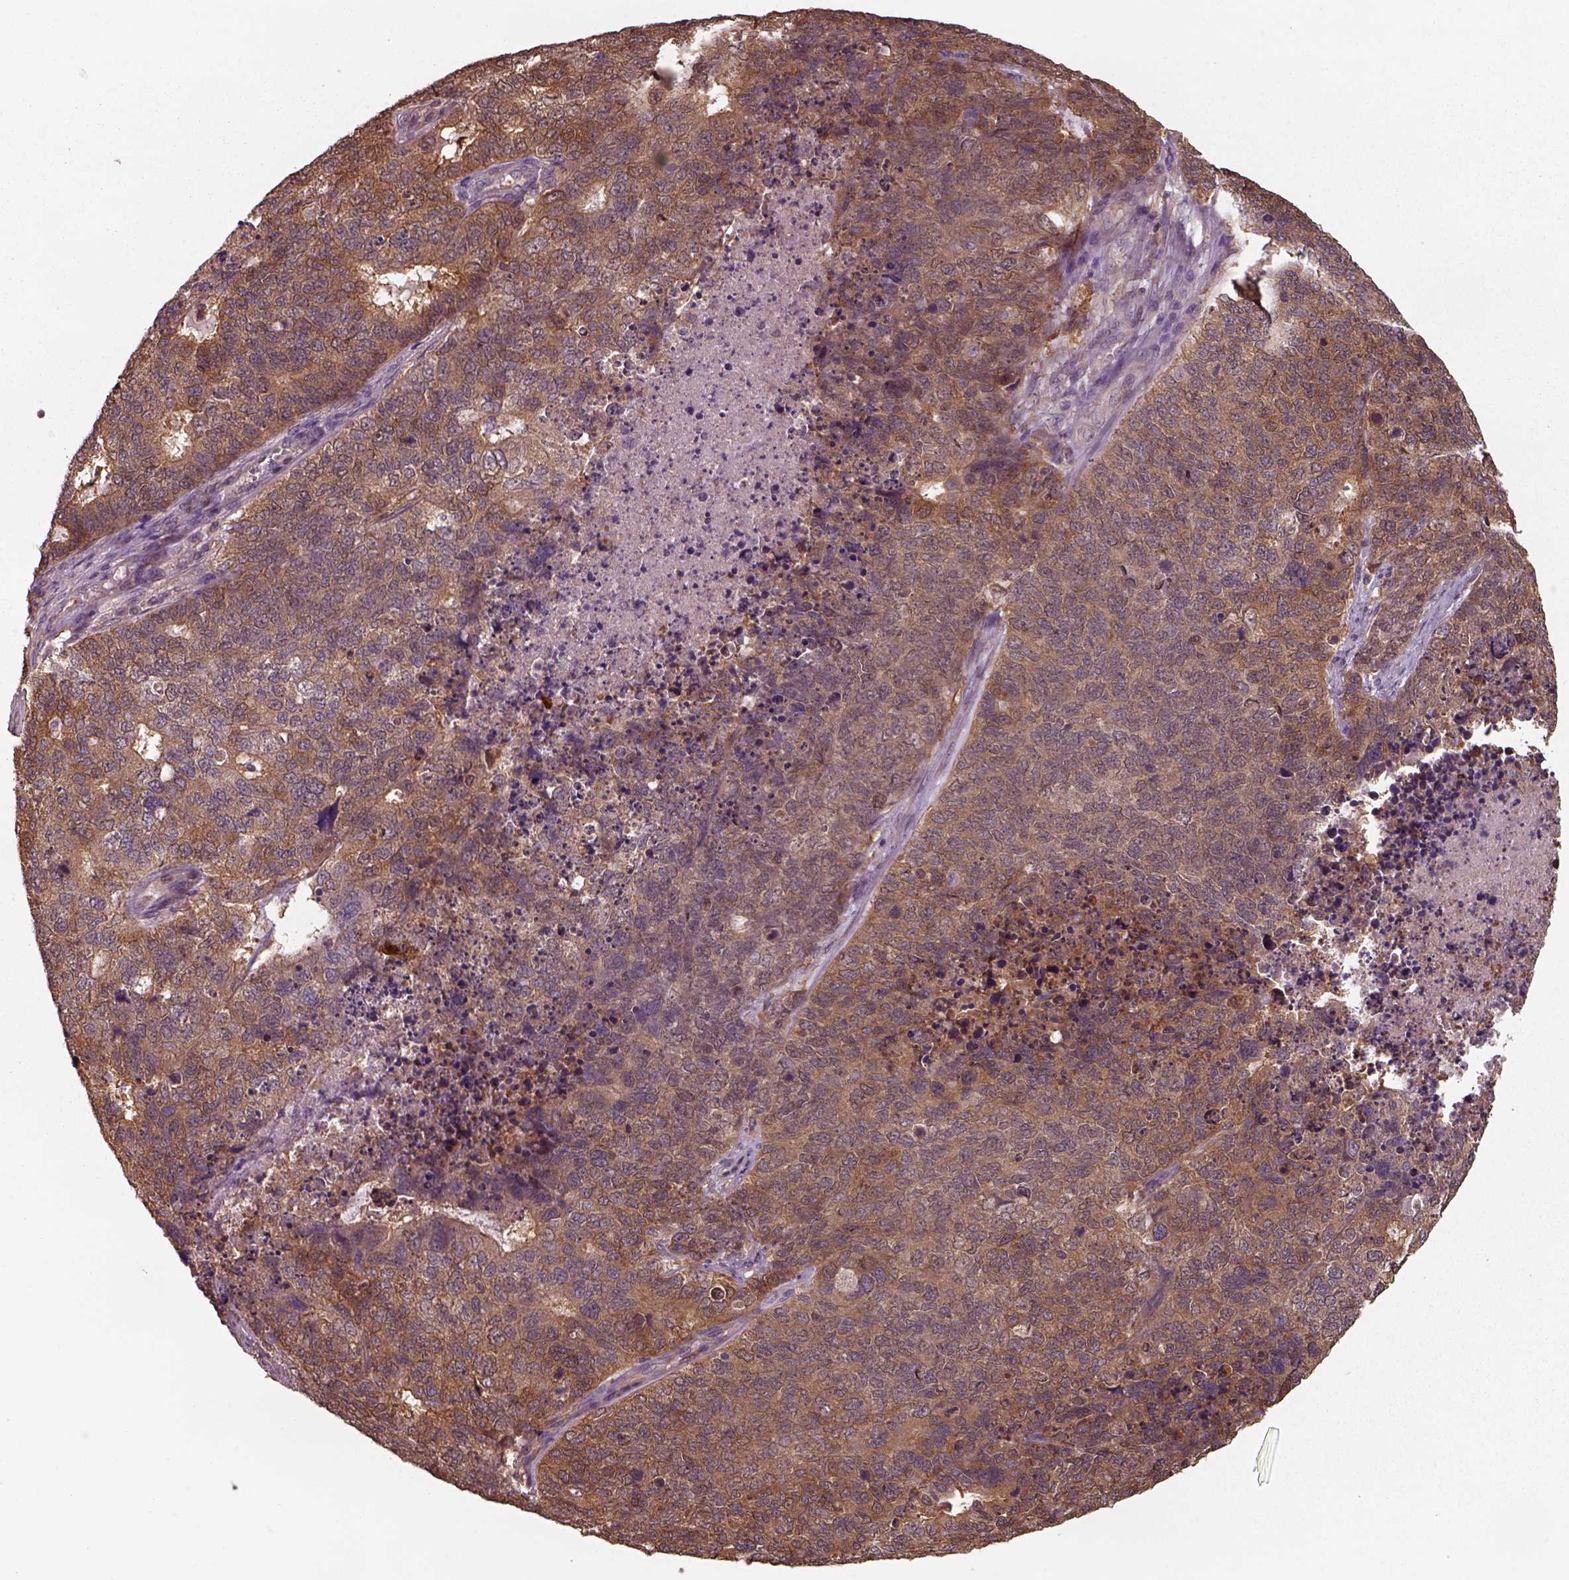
{"staining": {"intensity": "moderate", "quantity": ">75%", "location": "cytoplasmic/membranous"}, "tissue": "cervical cancer", "cell_type": "Tumor cells", "image_type": "cancer", "snomed": [{"axis": "morphology", "description": "Squamous cell carcinoma, NOS"}, {"axis": "topography", "description": "Cervix"}], "caption": "Cervical squamous cell carcinoma stained with immunohistochemistry exhibits moderate cytoplasmic/membranous expression in approximately >75% of tumor cells. (Brightfield microscopy of DAB IHC at high magnification).", "gene": "ISYNA1", "patient": {"sex": "female", "age": 63}}